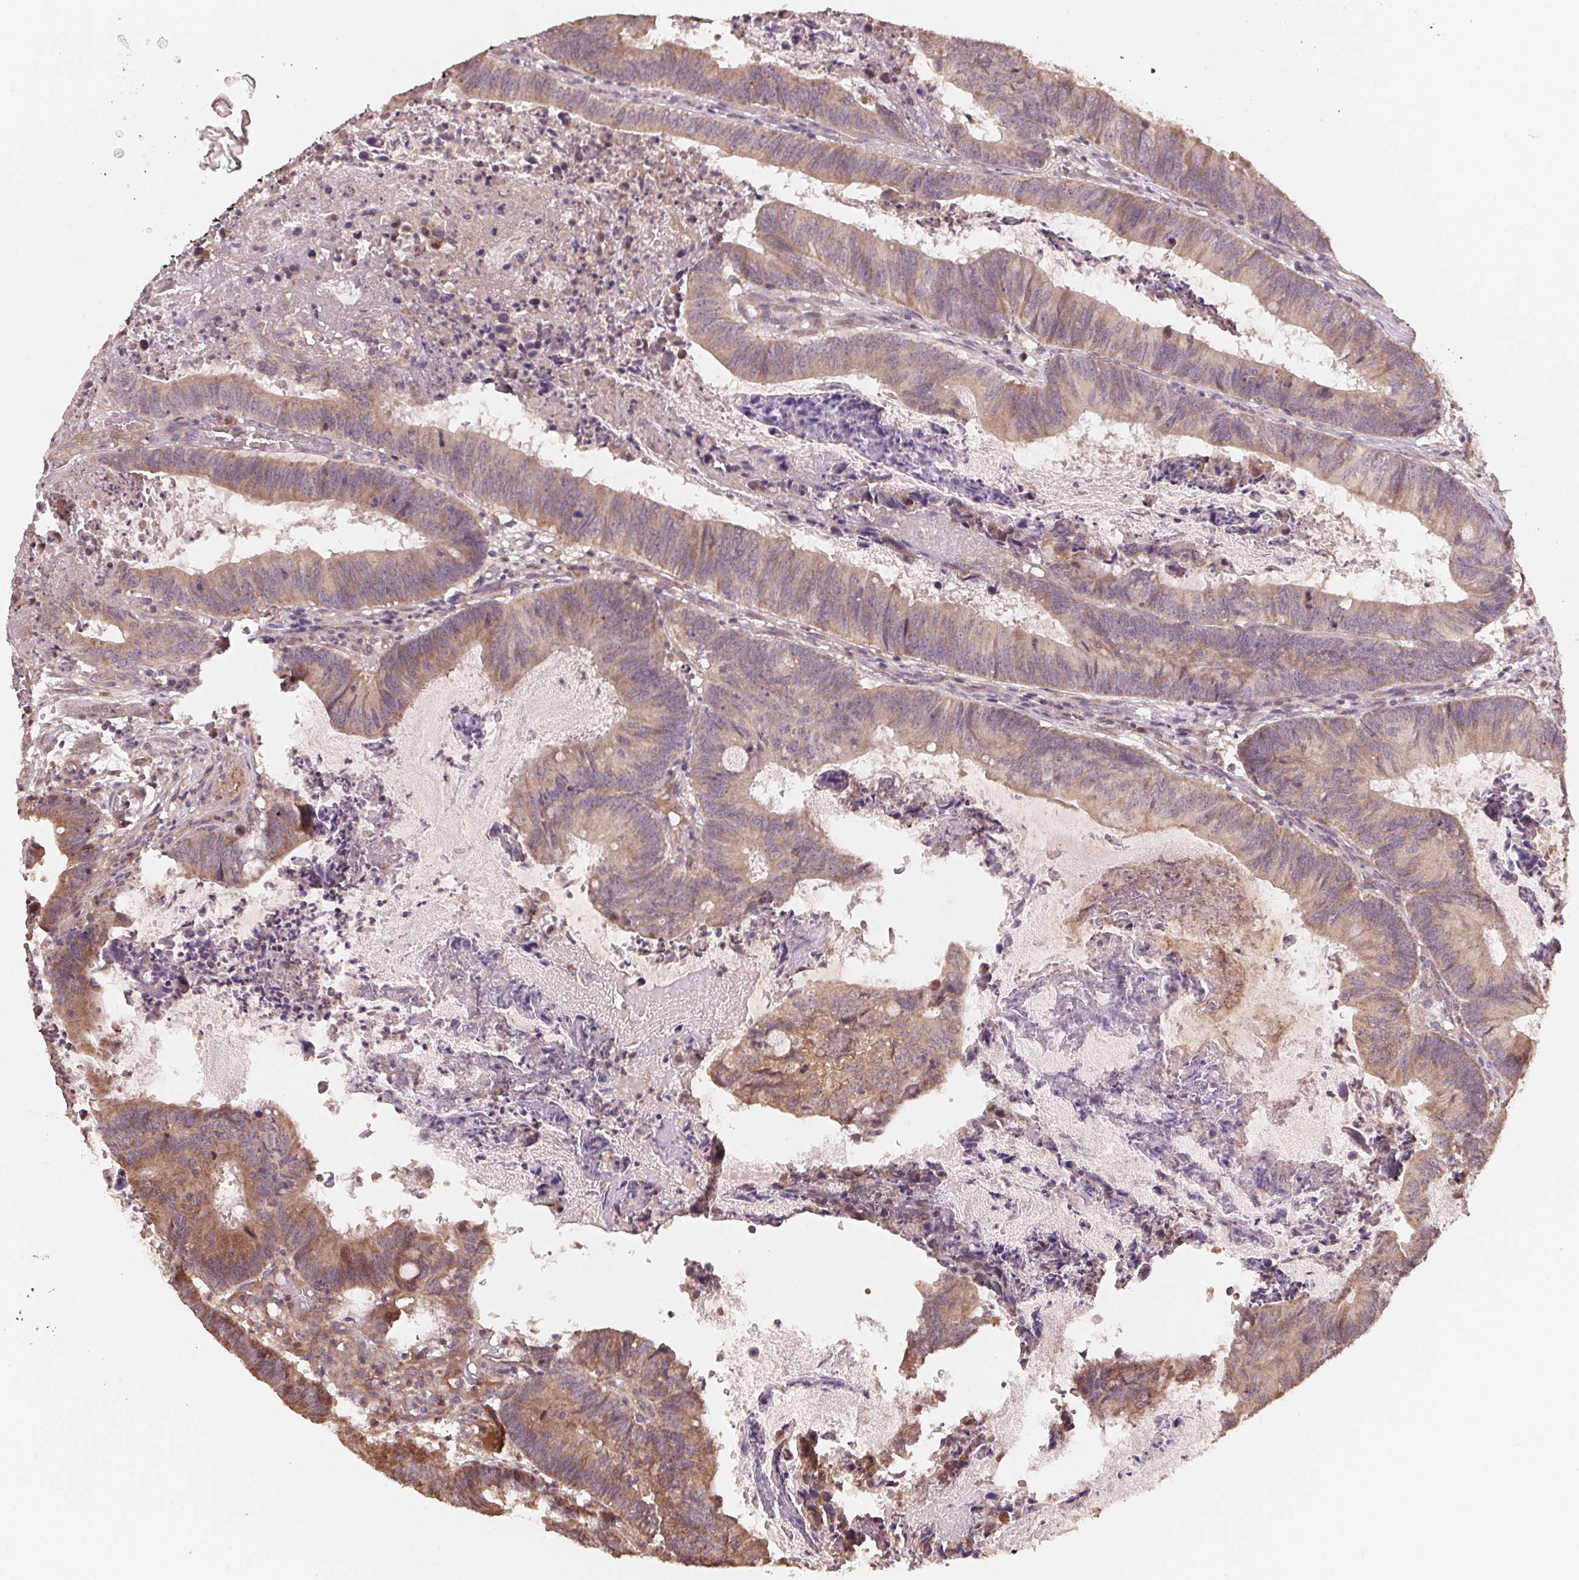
{"staining": {"intensity": "weak", "quantity": ">75%", "location": "cytoplasmic/membranous"}, "tissue": "colorectal cancer", "cell_type": "Tumor cells", "image_type": "cancer", "snomed": [{"axis": "morphology", "description": "Adenocarcinoma, NOS"}, {"axis": "topography", "description": "Colon"}], "caption": "Tumor cells reveal low levels of weak cytoplasmic/membranous staining in about >75% of cells in human colorectal cancer. The staining was performed using DAB to visualize the protein expression in brown, while the nuclei were stained in blue with hematoxylin (Magnification: 20x).", "gene": "WBP2", "patient": {"sex": "female", "age": 70}}